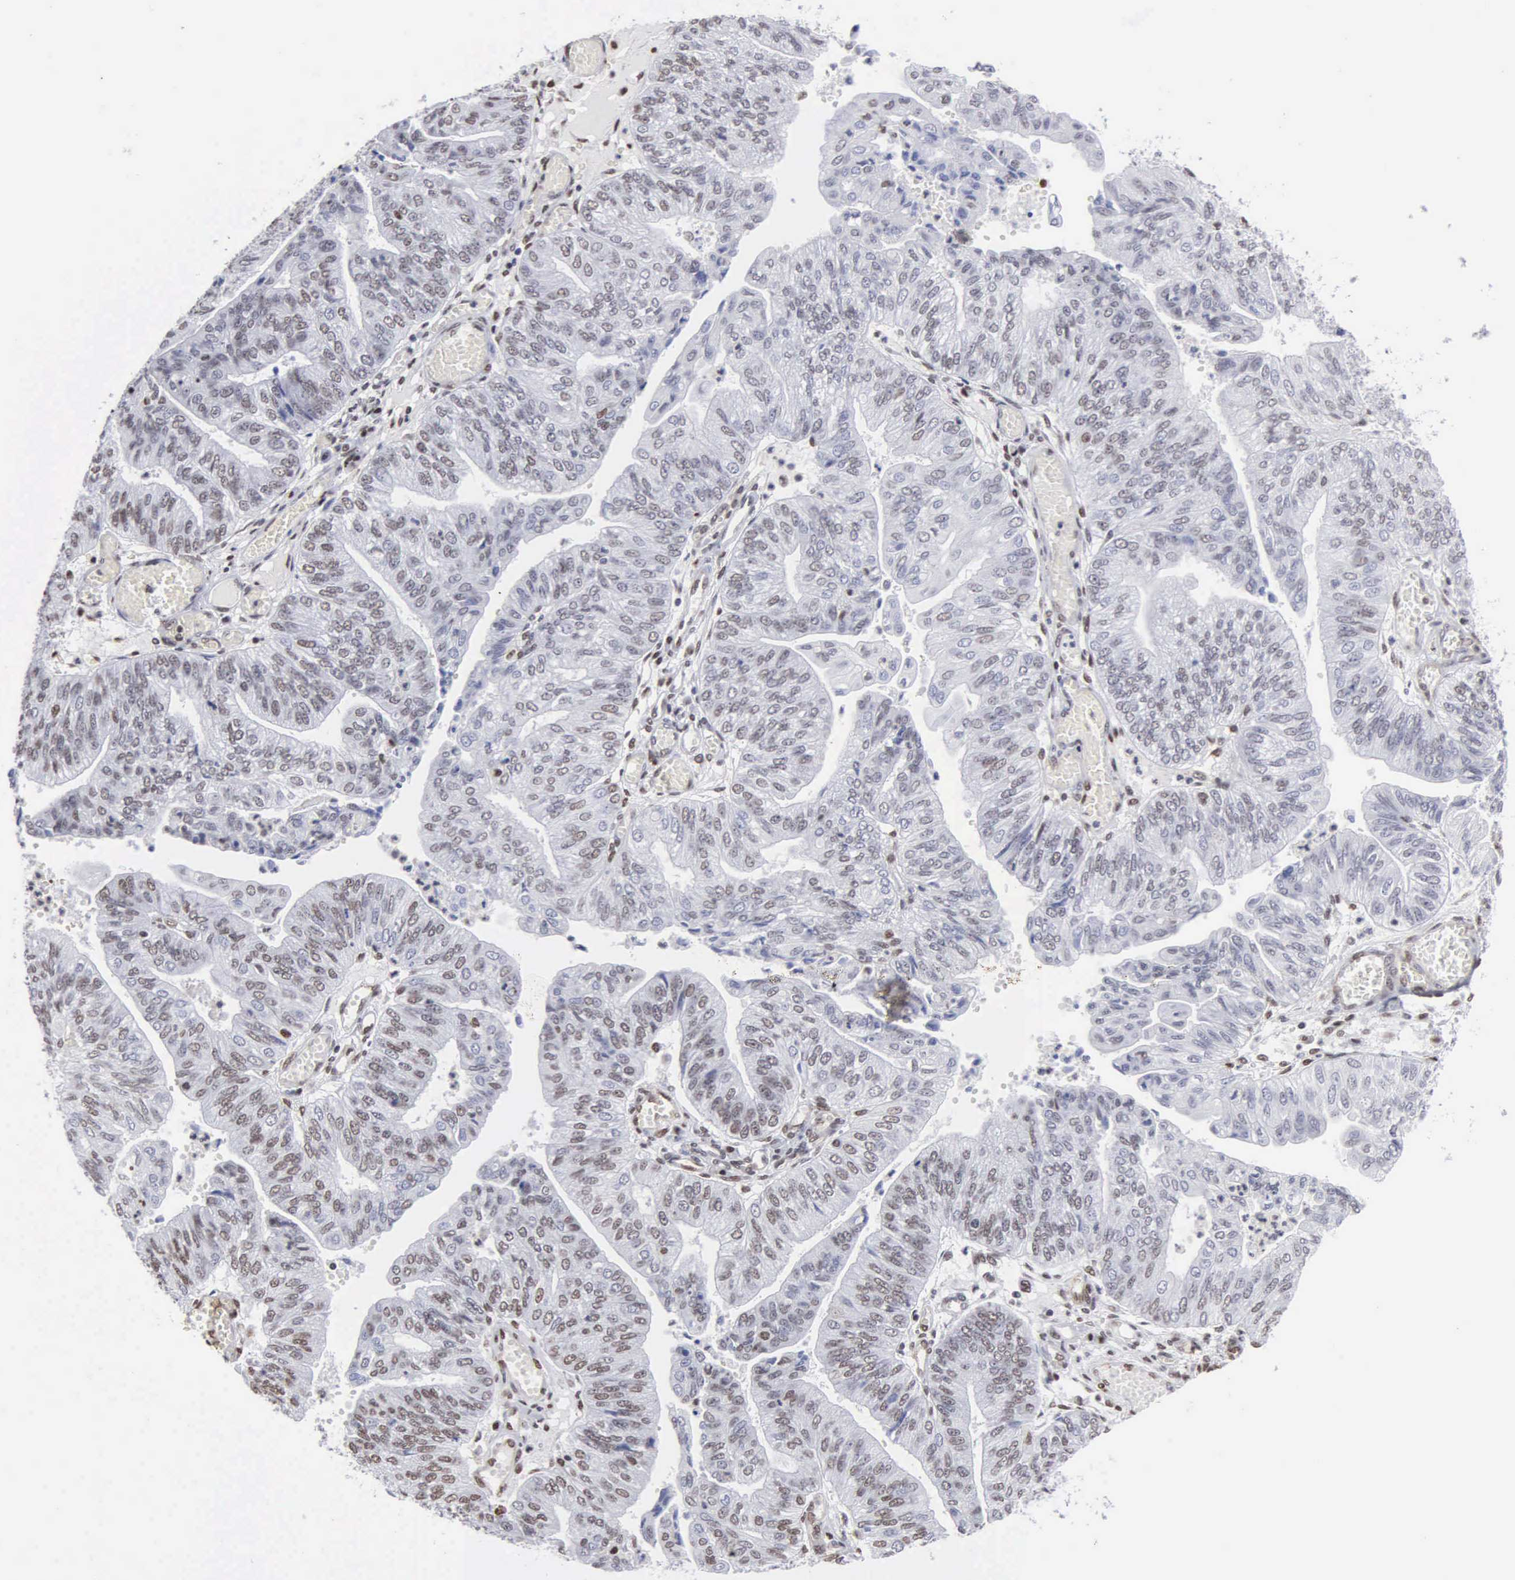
{"staining": {"intensity": "moderate", "quantity": "25%-75%", "location": "nuclear"}, "tissue": "endometrial cancer", "cell_type": "Tumor cells", "image_type": "cancer", "snomed": [{"axis": "morphology", "description": "Adenocarcinoma, NOS"}, {"axis": "topography", "description": "Endometrium"}], "caption": "Immunohistochemistry (DAB) staining of human endometrial cancer (adenocarcinoma) exhibits moderate nuclear protein positivity in approximately 25%-75% of tumor cells.", "gene": "CCNG1", "patient": {"sex": "female", "age": 59}}